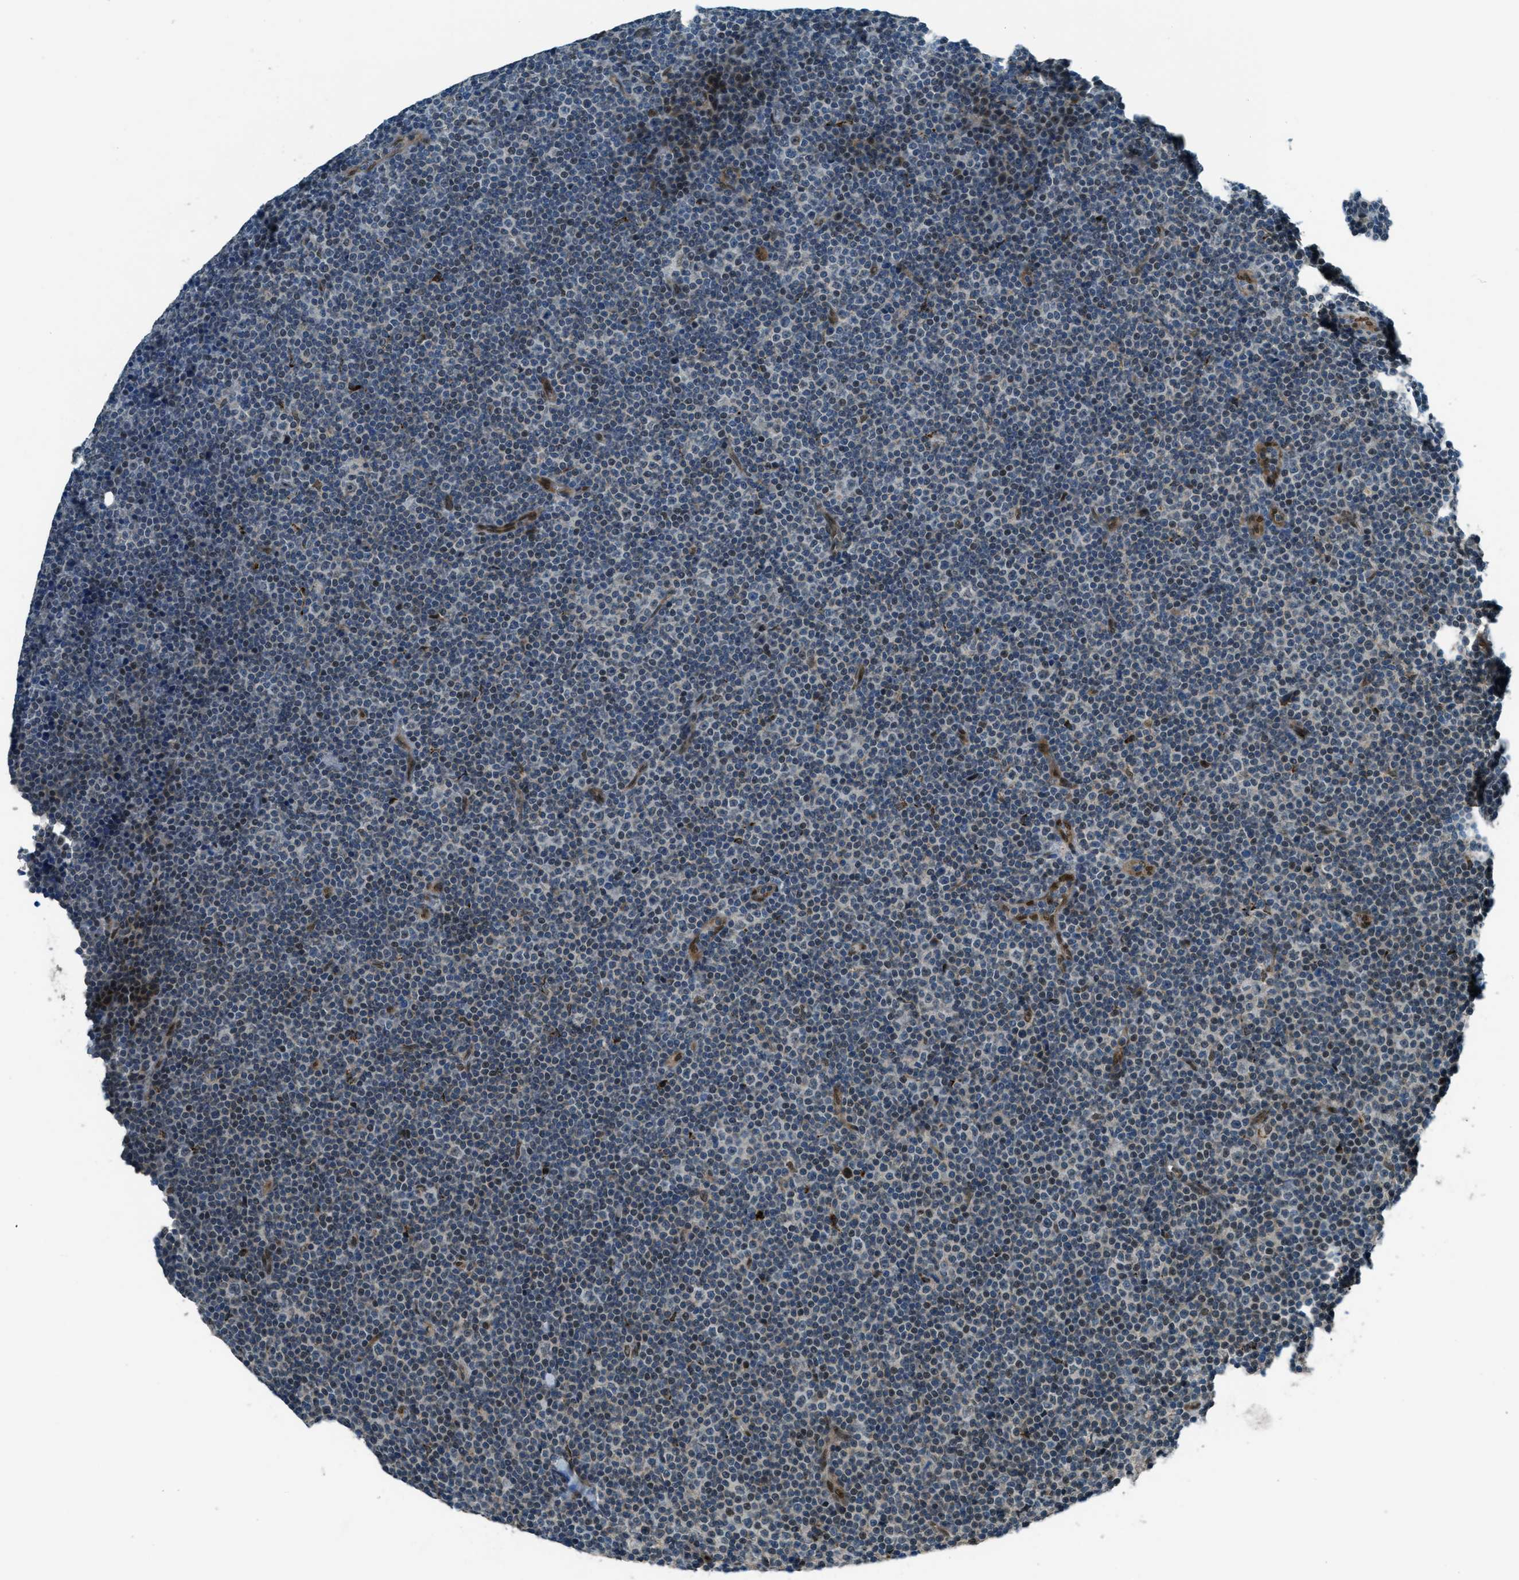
{"staining": {"intensity": "negative", "quantity": "none", "location": "none"}, "tissue": "lymphoma", "cell_type": "Tumor cells", "image_type": "cancer", "snomed": [{"axis": "morphology", "description": "Malignant lymphoma, non-Hodgkin's type, Low grade"}, {"axis": "topography", "description": "Lymph node"}], "caption": "IHC image of neoplastic tissue: human lymphoma stained with DAB reveals no significant protein positivity in tumor cells.", "gene": "NPEPL1", "patient": {"sex": "female", "age": 67}}